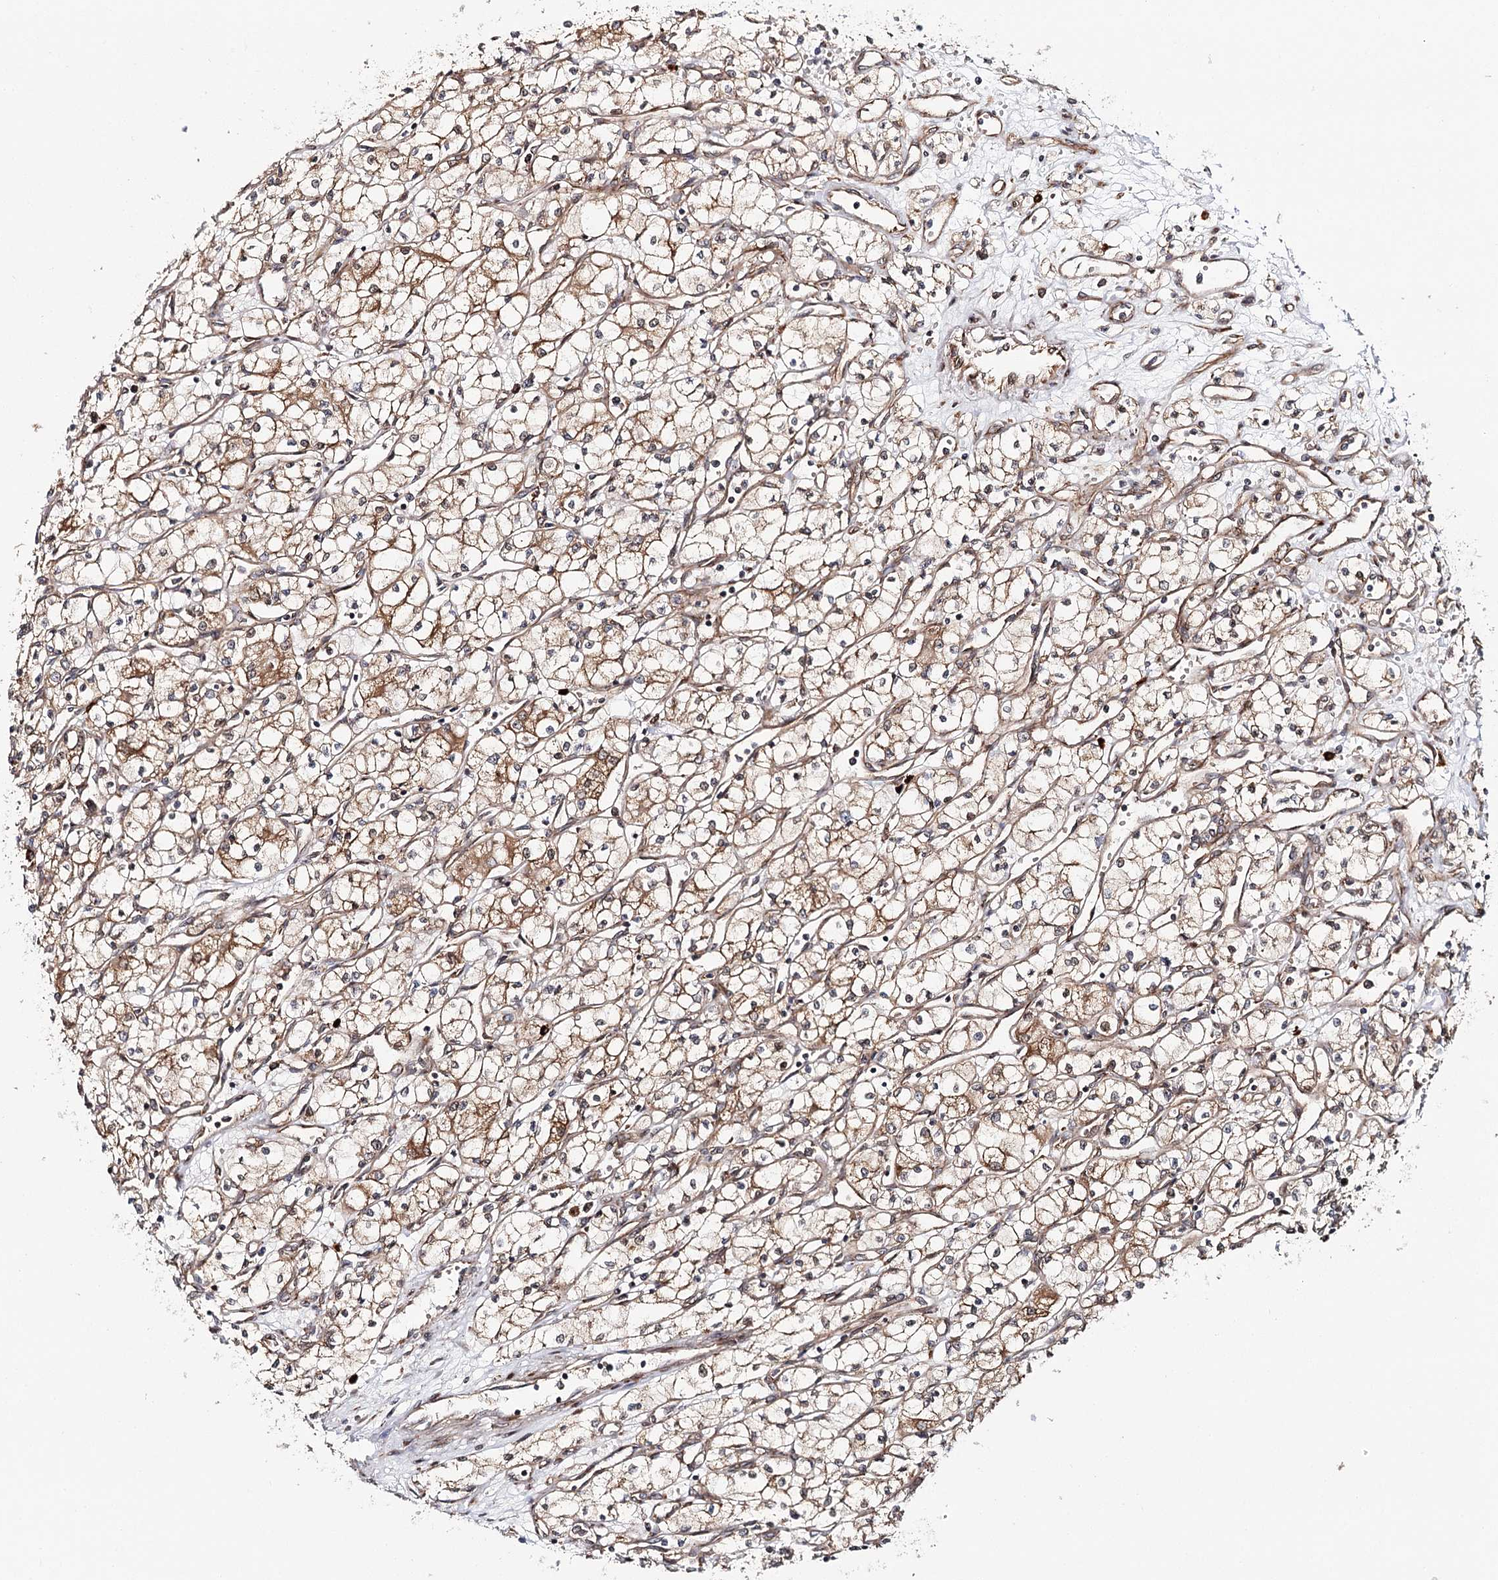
{"staining": {"intensity": "moderate", "quantity": ">75%", "location": "cytoplasmic/membranous"}, "tissue": "renal cancer", "cell_type": "Tumor cells", "image_type": "cancer", "snomed": [{"axis": "morphology", "description": "Adenocarcinoma, NOS"}, {"axis": "topography", "description": "Kidney"}], "caption": "Human renal cancer stained with a brown dye demonstrates moderate cytoplasmic/membranous positive positivity in about >75% of tumor cells.", "gene": "MKNK1", "patient": {"sex": "male", "age": 59}}